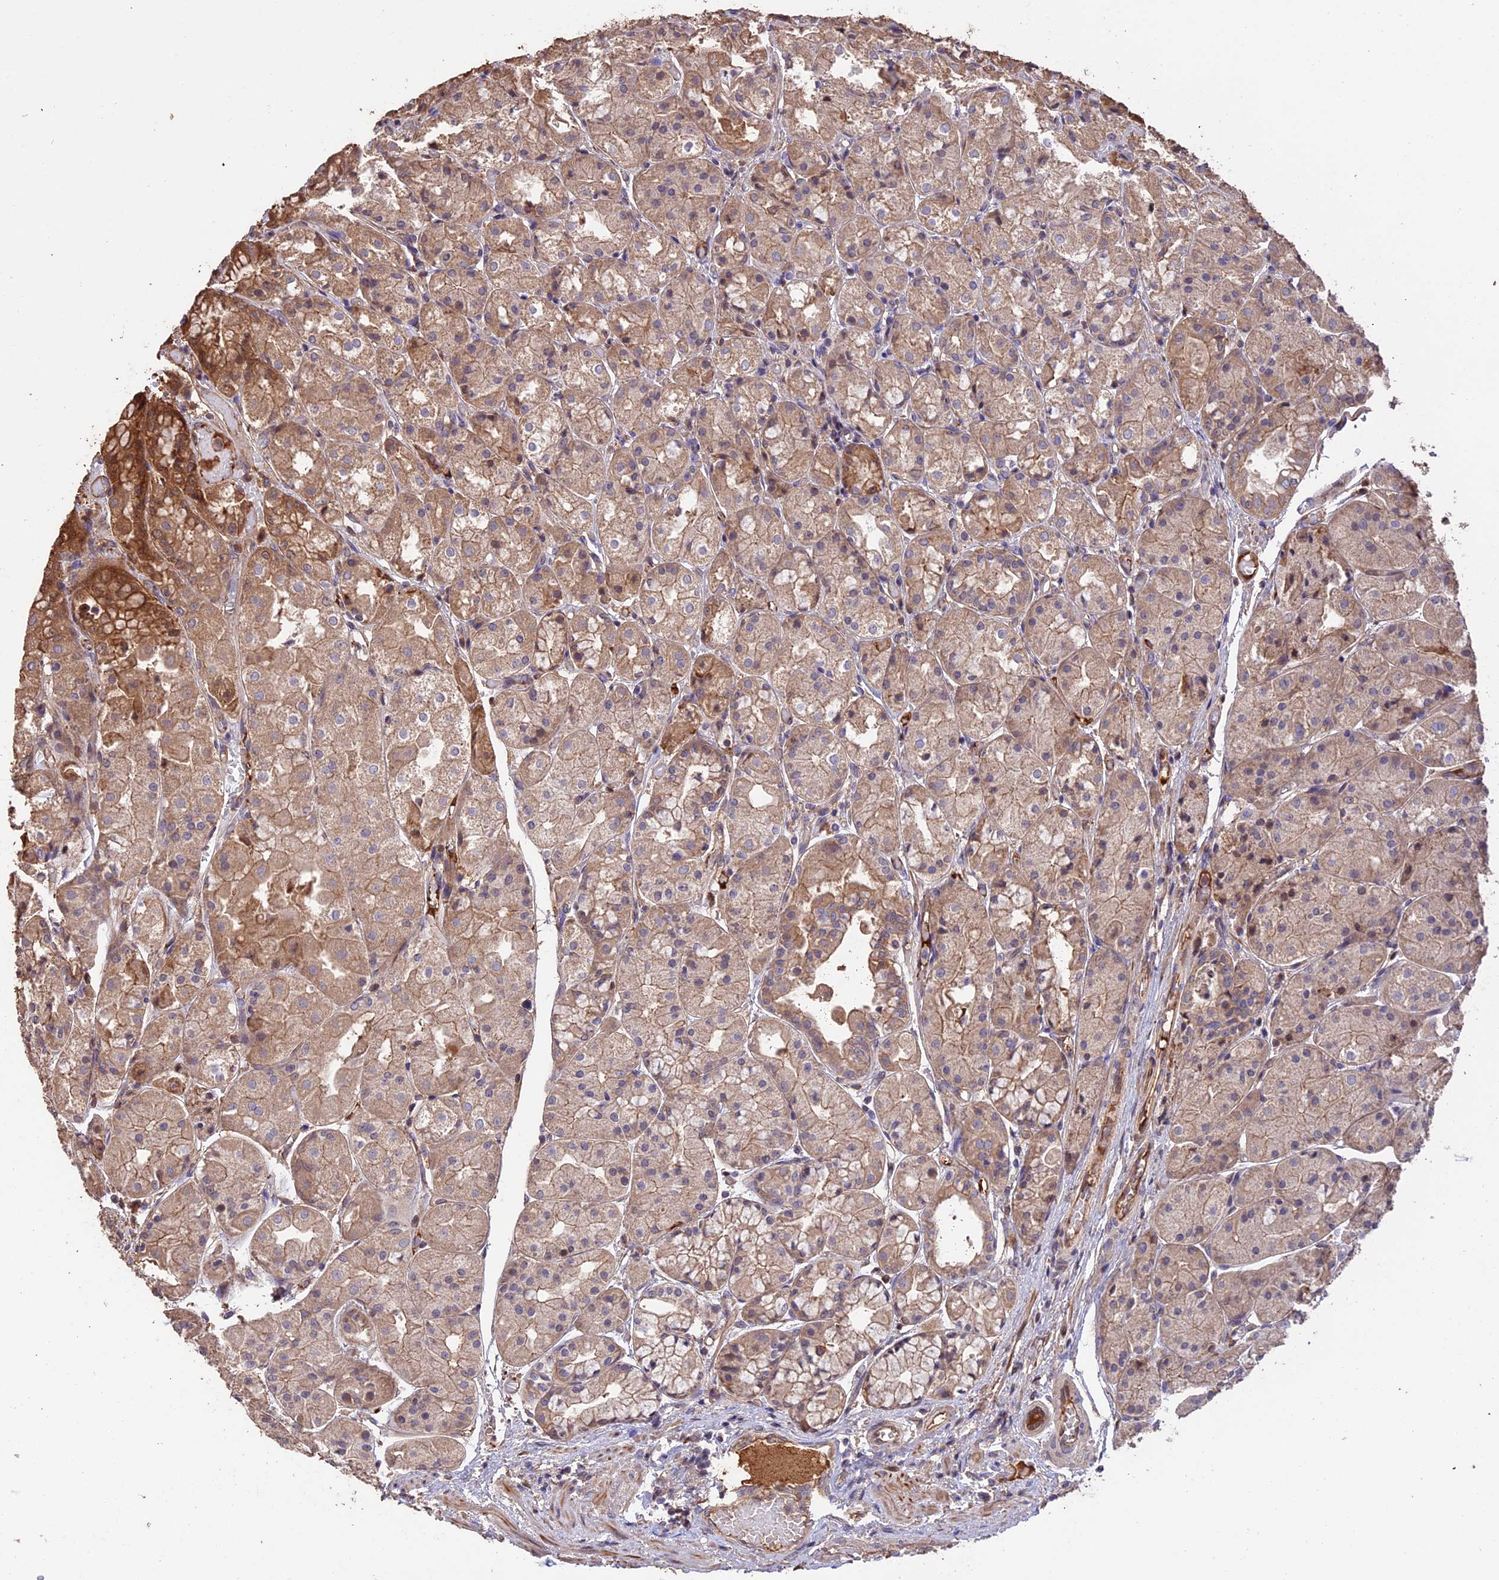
{"staining": {"intensity": "strong", "quantity": "25%-75%", "location": "cytoplasmic/membranous,nuclear"}, "tissue": "stomach", "cell_type": "Glandular cells", "image_type": "normal", "snomed": [{"axis": "morphology", "description": "Normal tissue, NOS"}, {"axis": "topography", "description": "Stomach, upper"}], "caption": "Immunohistochemical staining of normal stomach shows high levels of strong cytoplasmic/membranous,nuclear positivity in about 25%-75% of glandular cells. Nuclei are stained in blue.", "gene": "RASAL1", "patient": {"sex": "male", "age": 72}}